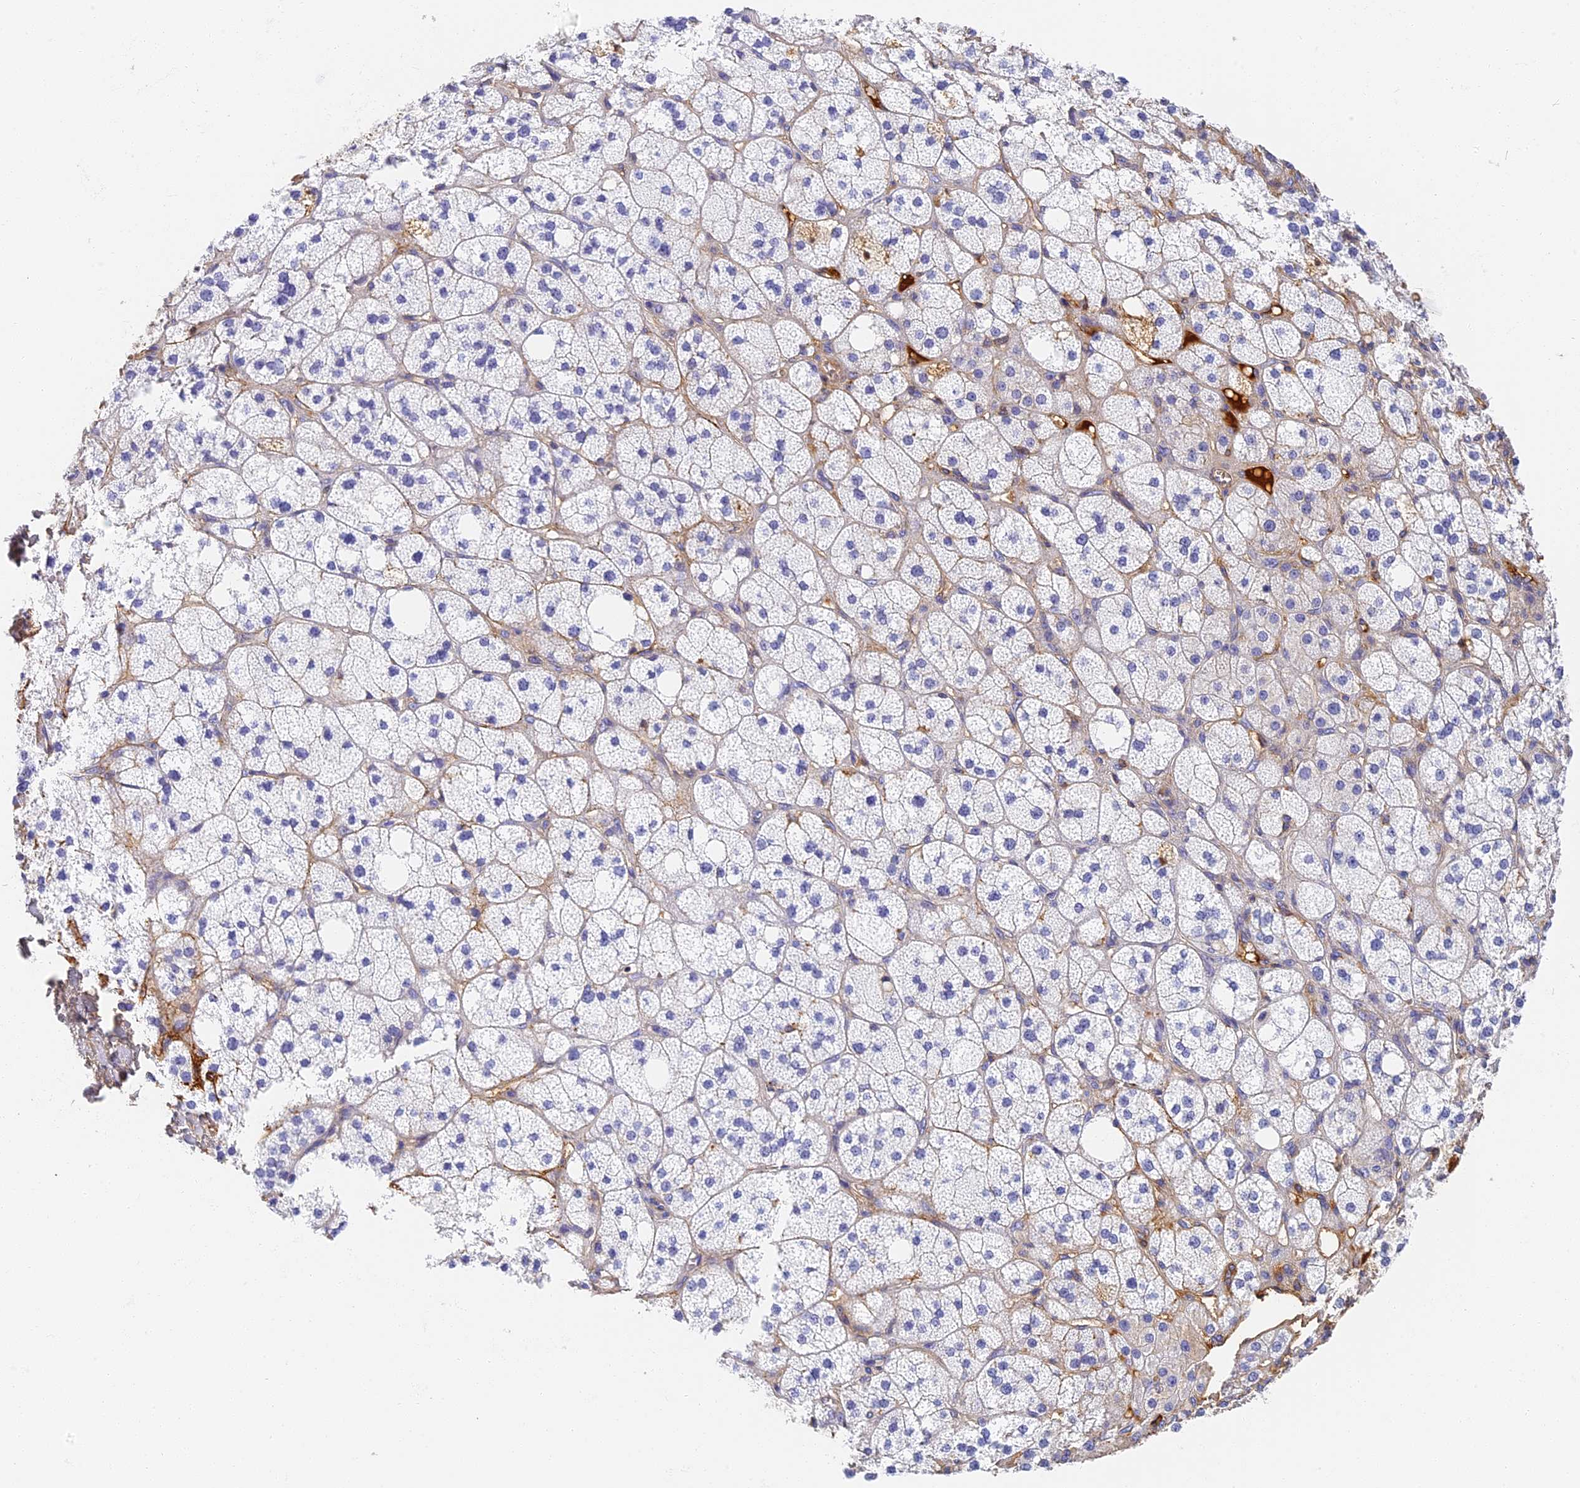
{"staining": {"intensity": "negative", "quantity": "none", "location": "none"}, "tissue": "adrenal gland", "cell_type": "Glandular cells", "image_type": "normal", "snomed": [{"axis": "morphology", "description": "Normal tissue, NOS"}, {"axis": "topography", "description": "Adrenal gland"}], "caption": "Glandular cells are negative for brown protein staining in benign adrenal gland. Brightfield microscopy of immunohistochemistry (IHC) stained with DAB (3,3'-diaminobenzidine) (brown) and hematoxylin (blue), captured at high magnification.", "gene": "ITIH1", "patient": {"sex": "male", "age": 61}}